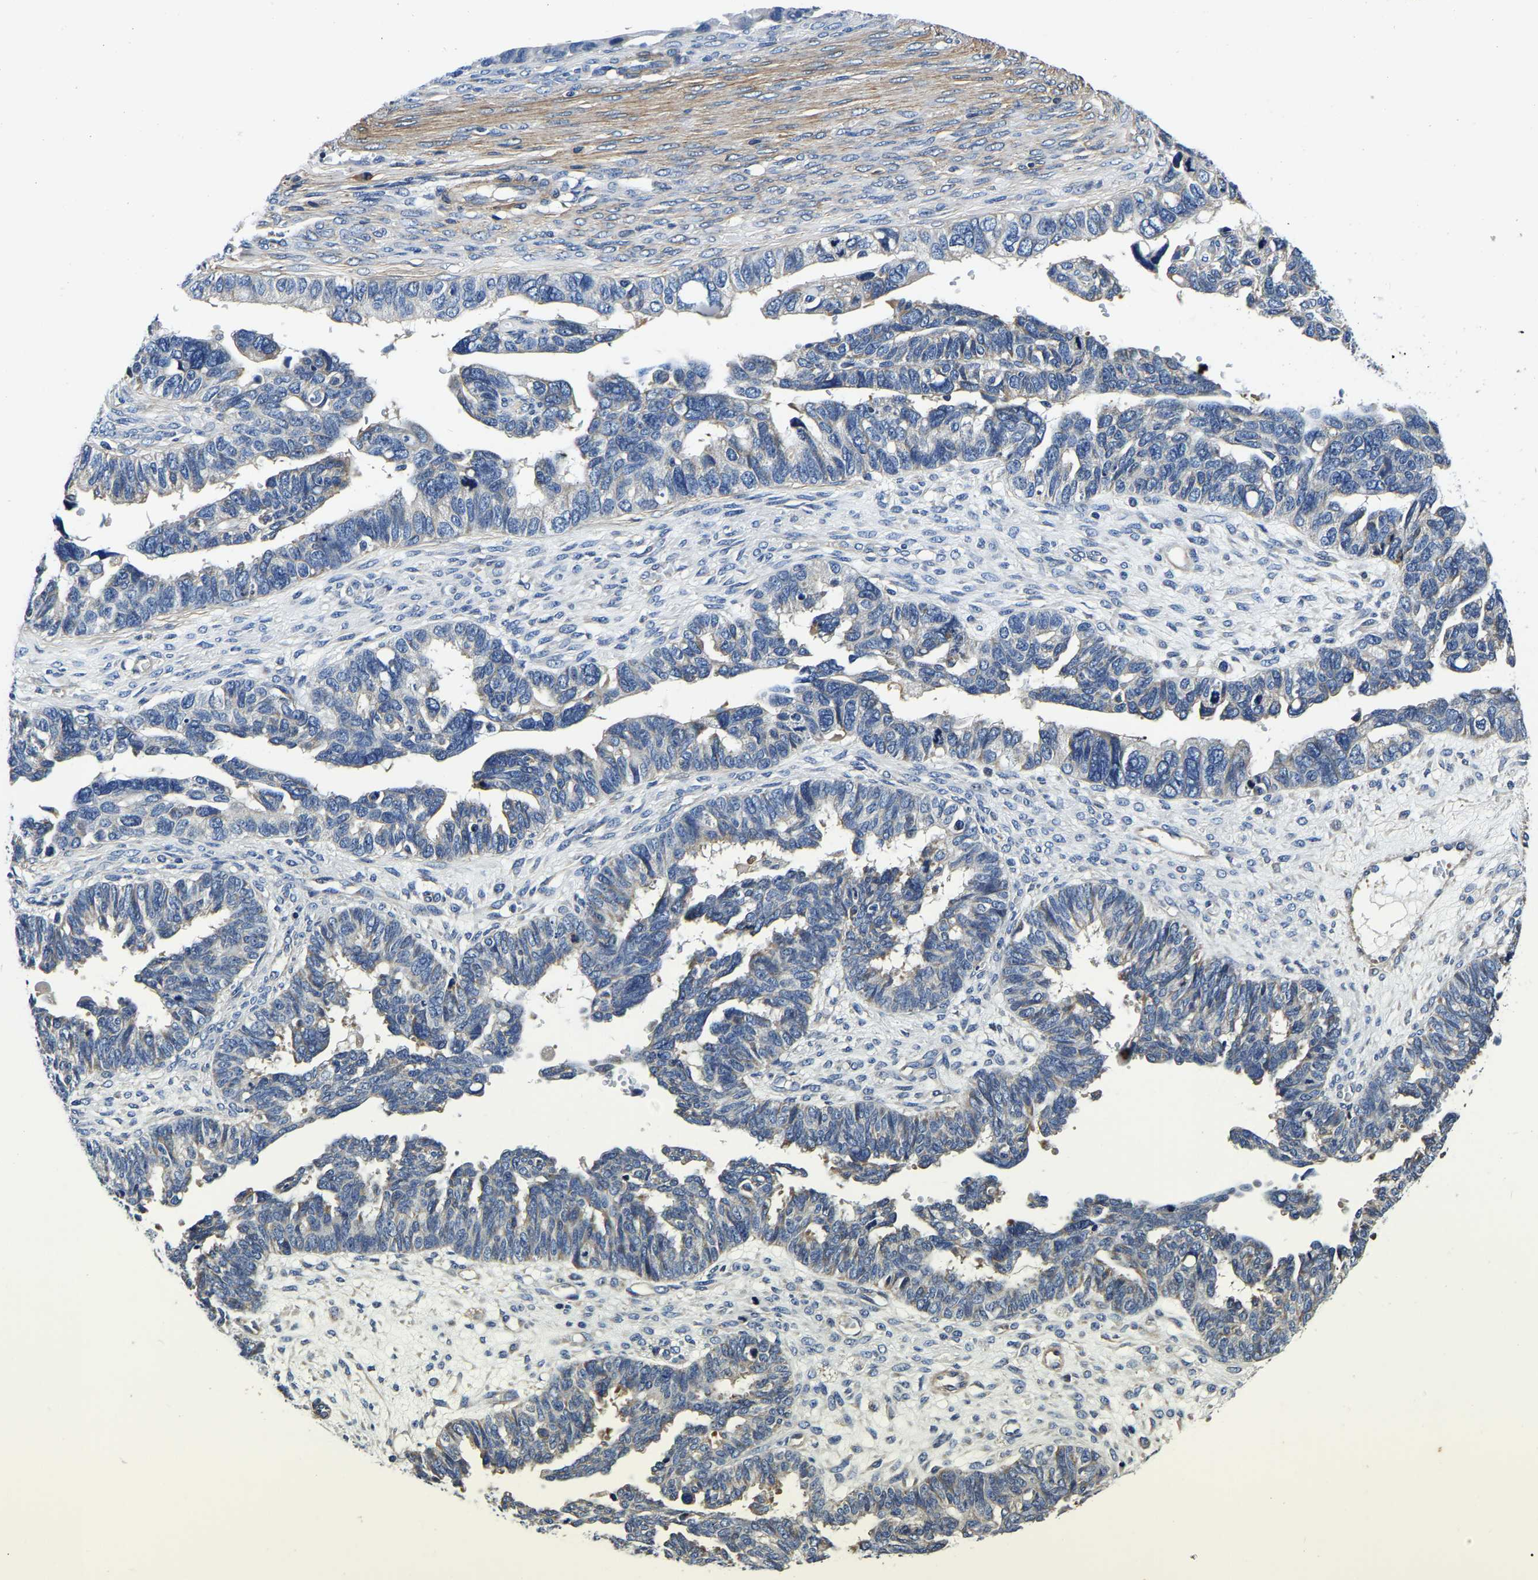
{"staining": {"intensity": "negative", "quantity": "none", "location": "none"}, "tissue": "ovarian cancer", "cell_type": "Tumor cells", "image_type": "cancer", "snomed": [{"axis": "morphology", "description": "Cystadenocarcinoma, serous, NOS"}, {"axis": "topography", "description": "Ovary"}], "caption": "A high-resolution photomicrograph shows immunohistochemistry staining of serous cystadenocarcinoma (ovarian), which reveals no significant expression in tumor cells. The staining is performed using DAB brown chromogen with nuclei counter-stained in using hematoxylin.", "gene": "KCTD17", "patient": {"sex": "female", "age": 79}}